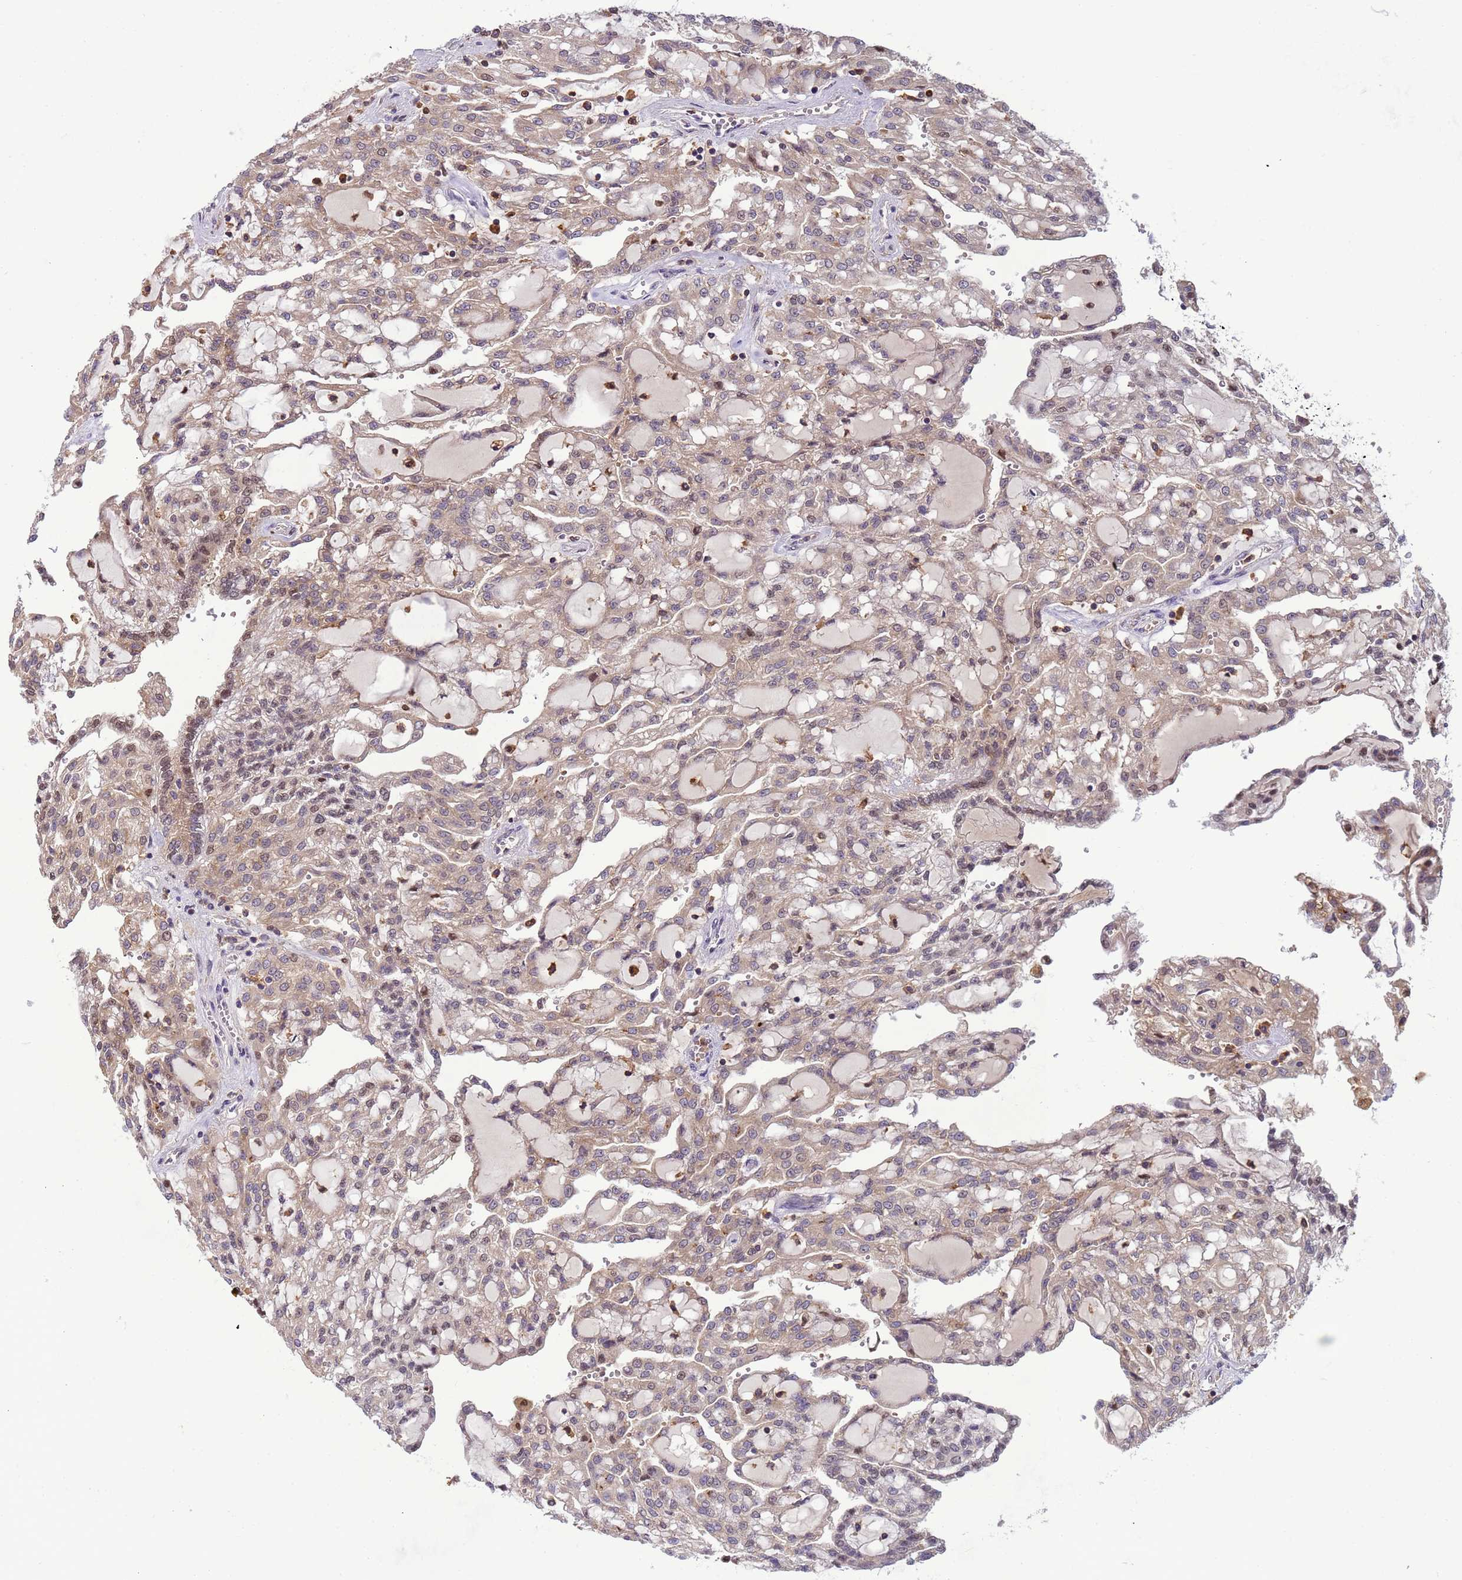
{"staining": {"intensity": "moderate", "quantity": "25%-75%", "location": "cytoplasmic/membranous,nuclear"}, "tissue": "renal cancer", "cell_type": "Tumor cells", "image_type": "cancer", "snomed": [{"axis": "morphology", "description": "Adenocarcinoma, NOS"}, {"axis": "topography", "description": "Kidney"}], "caption": "Tumor cells show moderate cytoplasmic/membranous and nuclear expression in about 25%-75% of cells in renal cancer. The protein is shown in brown color, while the nuclei are stained blue.", "gene": "CD53", "patient": {"sex": "male", "age": 63}}